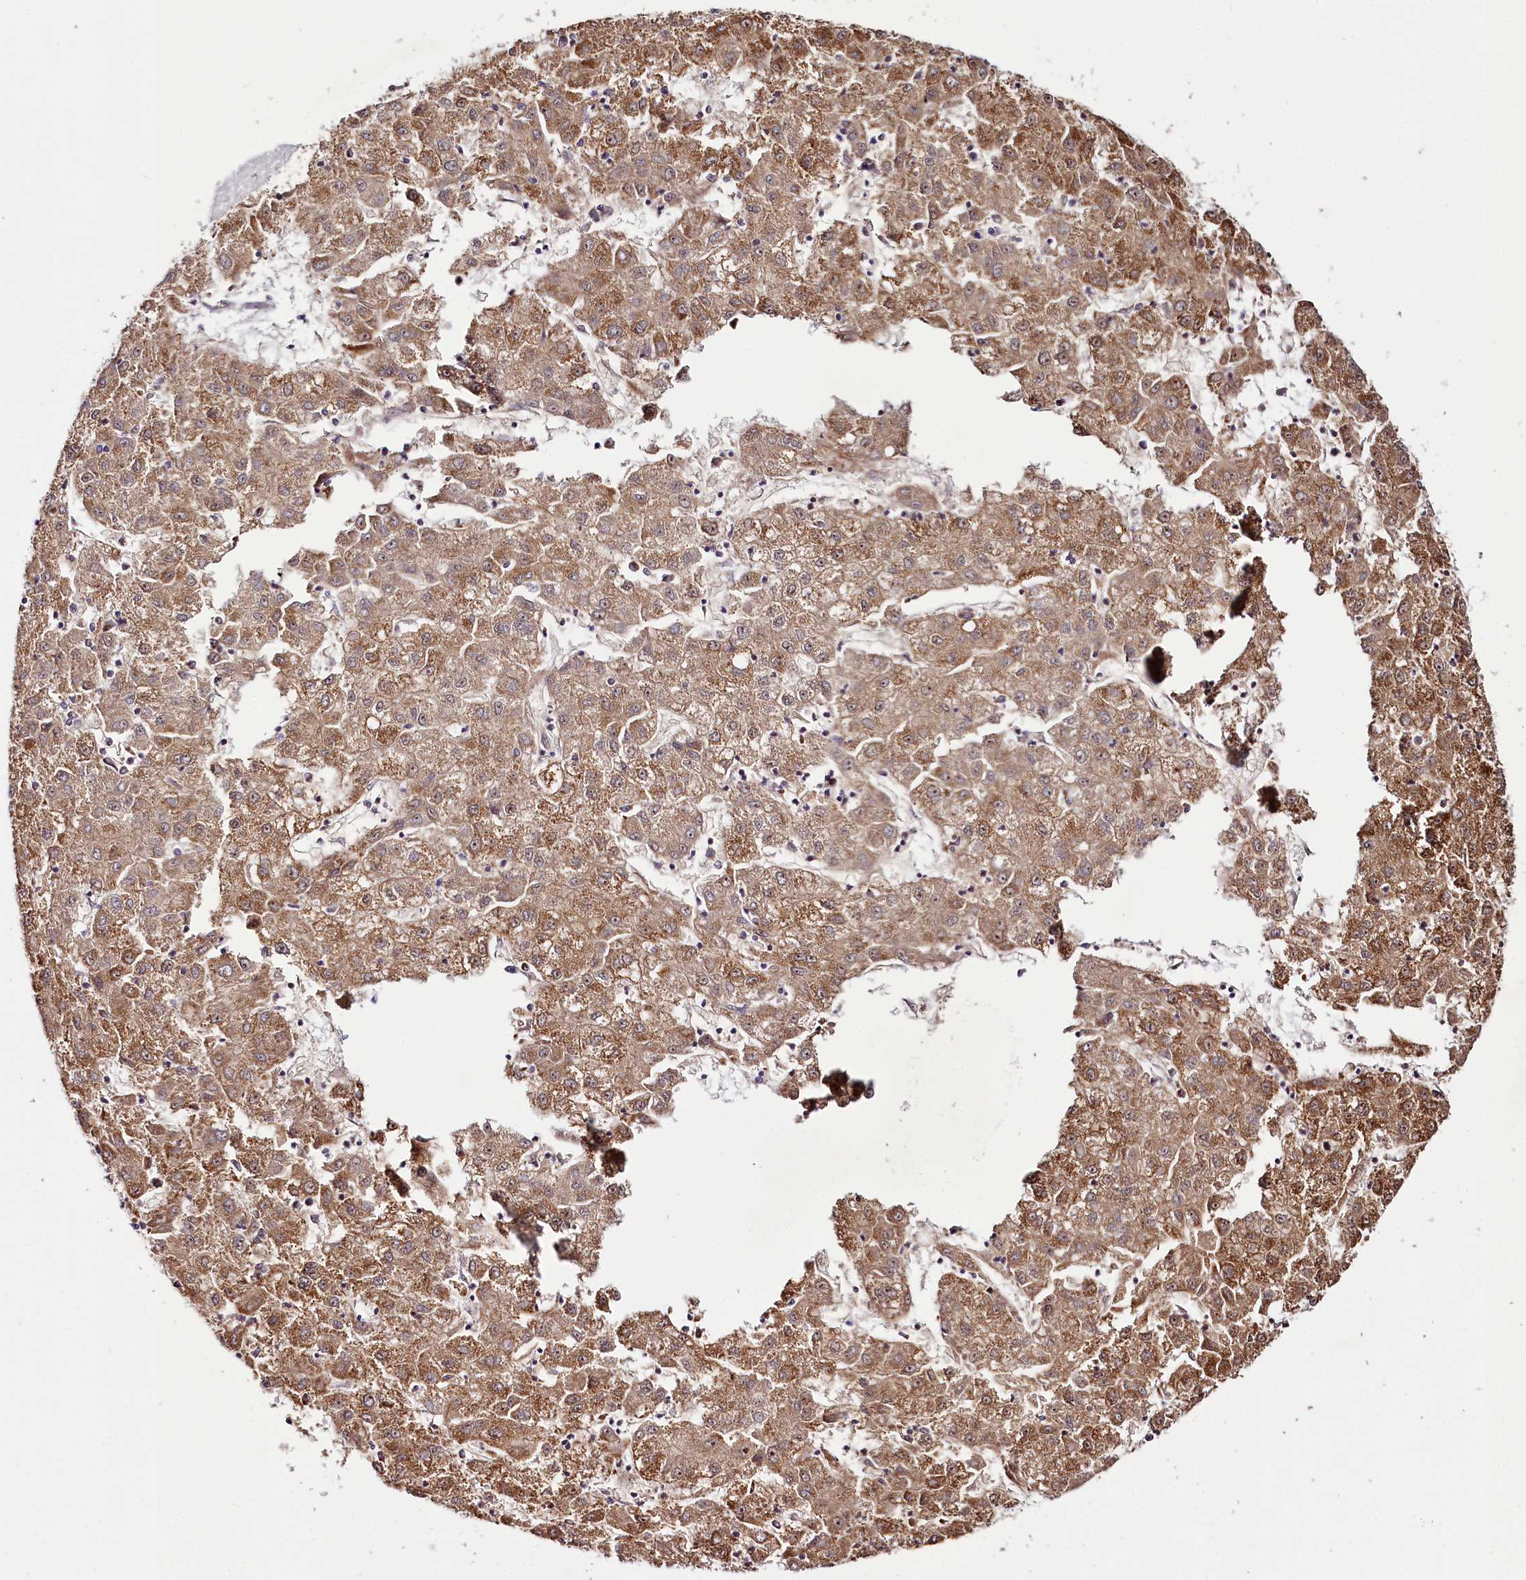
{"staining": {"intensity": "moderate", "quantity": ">75%", "location": "cytoplasmic/membranous"}, "tissue": "liver cancer", "cell_type": "Tumor cells", "image_type": "cancer", "snomed": [{"axis": "morphology", "description": "Carcinoma, Hepatocellular, NOS"}, {"axis": "topography", "description": "Liver"}], "caption": "A medium amount of moderate cytoplasmic/membranous positivity is present in approximately >75% of tumor cells in liver cancer (hepatocellular carcinoma) tissue.", "gene": "ST7", "patient": {"sex": "male", "age": 72}}